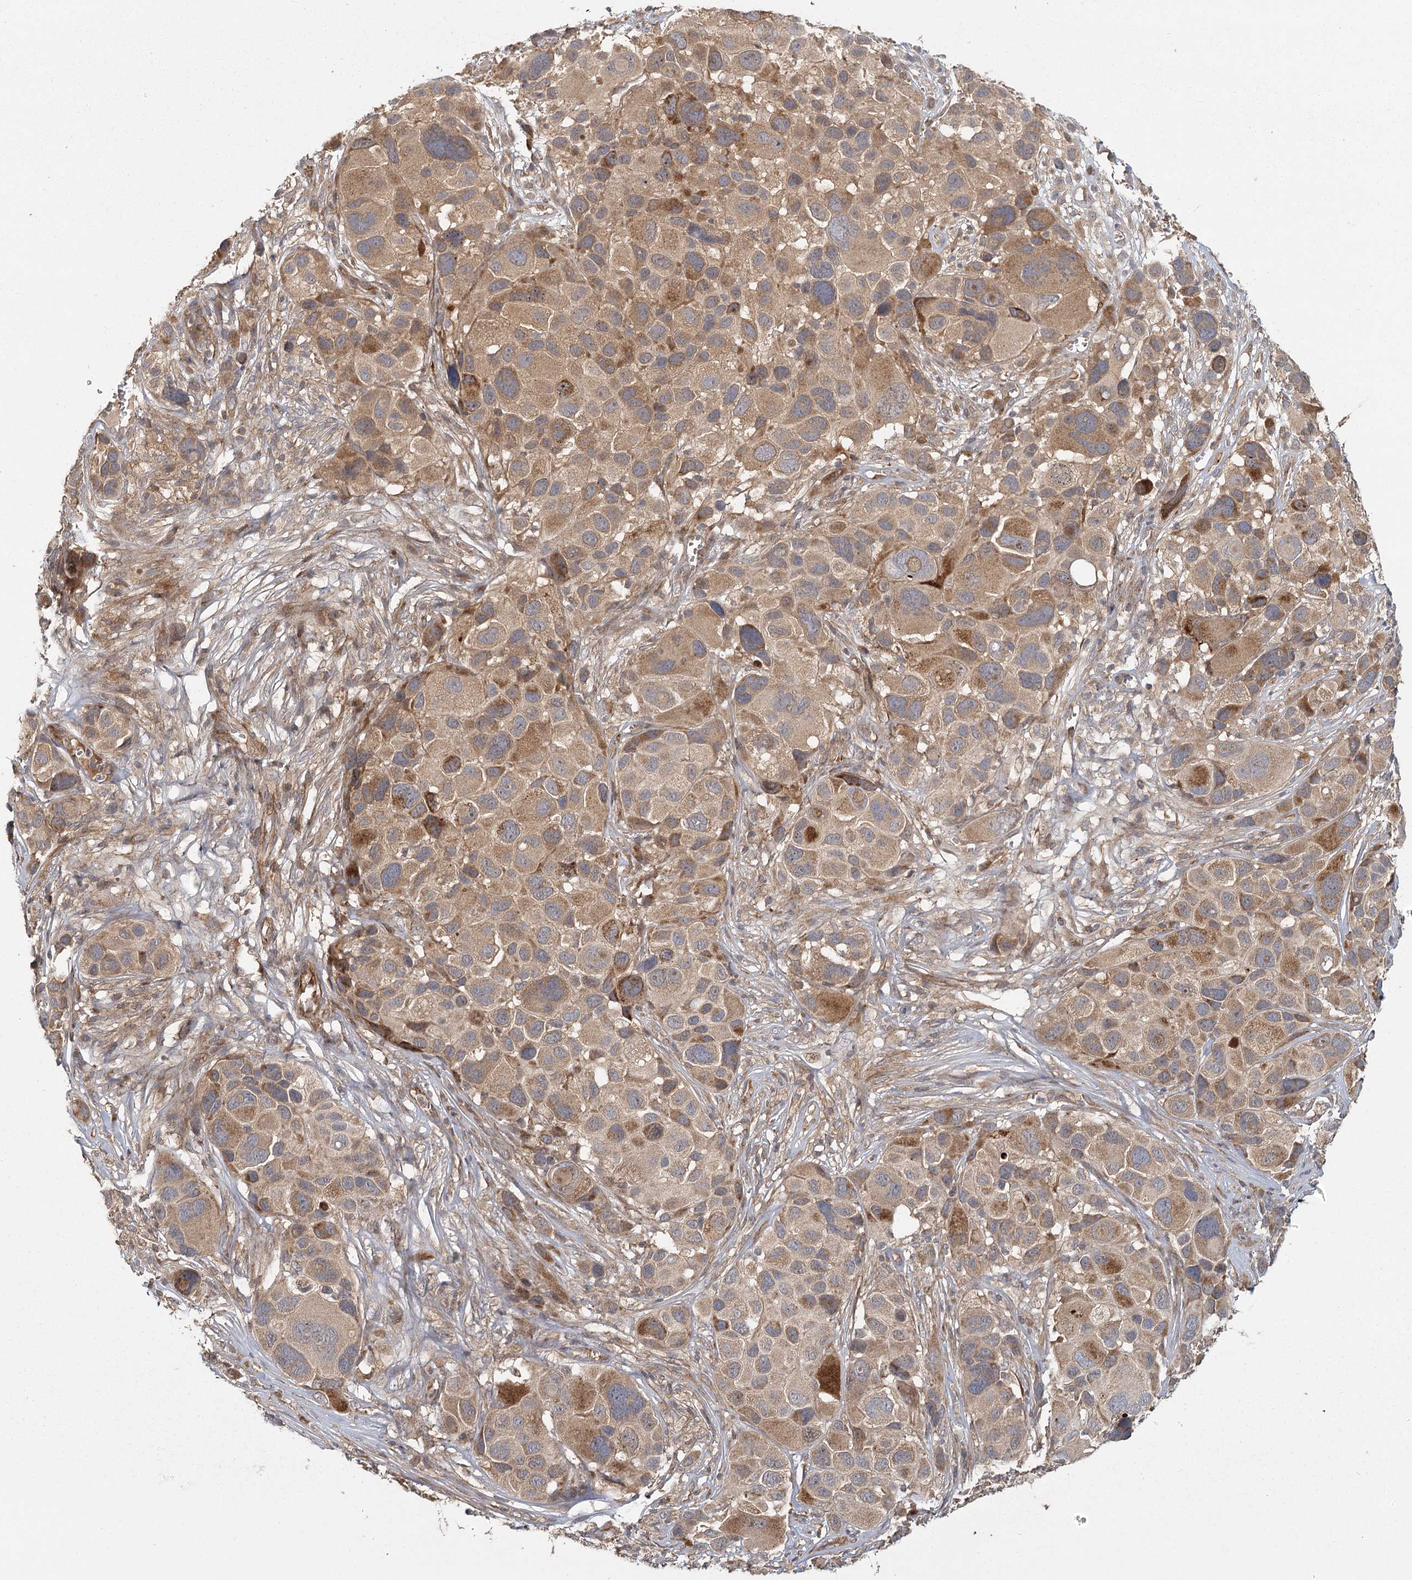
{"staining": {"intensity": "moderate", "quantity": "25%-75%", "location": "cytoplasmic/membranous"}, "tissue": "melanoma", "cell_type": "Tumor cells", "image_type": "cancer", "snomed": [{"axis": "morphology", "description": "Malignant melanoma, NOS"}, {"axis": "topography", "description": "Skin of trunk"}], "caption": "Immunohistochemical staining of human melanoma shows medium levels of moderate cytoplasmic/membranous staining in about 25%-75% of tumor cells. (DAB (3,3'-diaminobenzidine) IHC, brown staining for protein, blue staining for nuclei).", "gene": "RAPGEF6", "patient": {"sex": "male", "age": 71}}